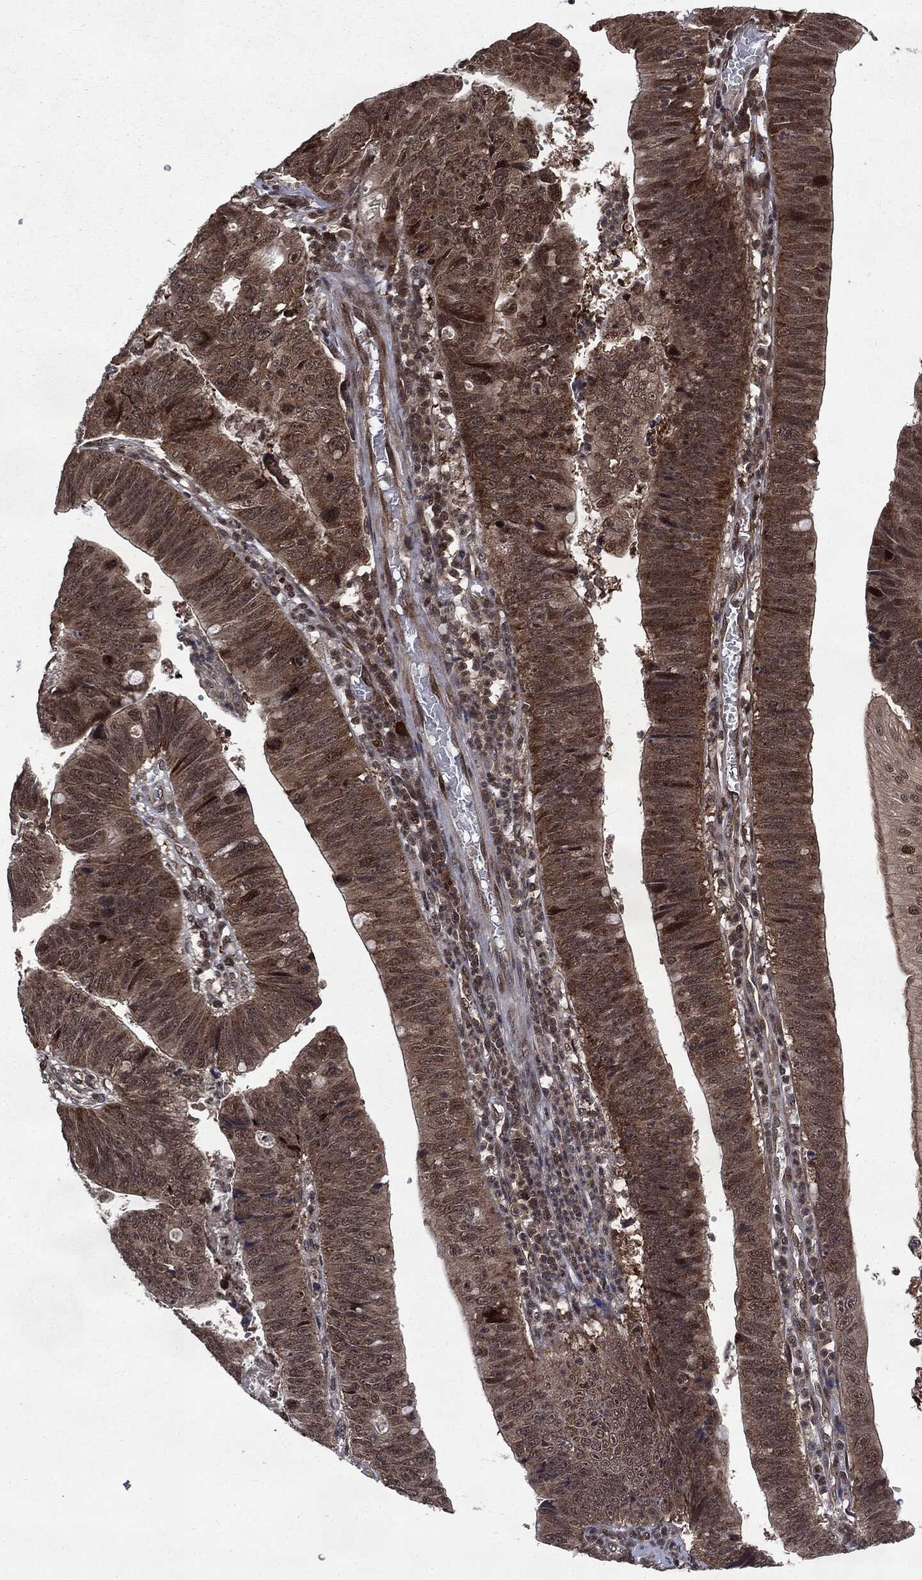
{"staining": {"intensity": "moderate", "quantity": "25%-75%", "location": "cytoplasmic/membranous,nuclear"}, "tissue": "stomach cancer", "cell_type": "Tumor cells", "image_type": "cancer", "snomed": [{"axis": "morphology", "description": "Adenocarcinoma, NOS"}, {"axis": "topography", "description": "Stomach"}], "caption": "Stomach cancer (adenocarcinoma) stained with immunohistochemistry (IHC) exhibits moderate cytoplasmic/membranous and nuclear positivity in about 25%-75% of tumor cells.", "gene": "STAU2", "patient": {"sex": "male", "age": 59}}